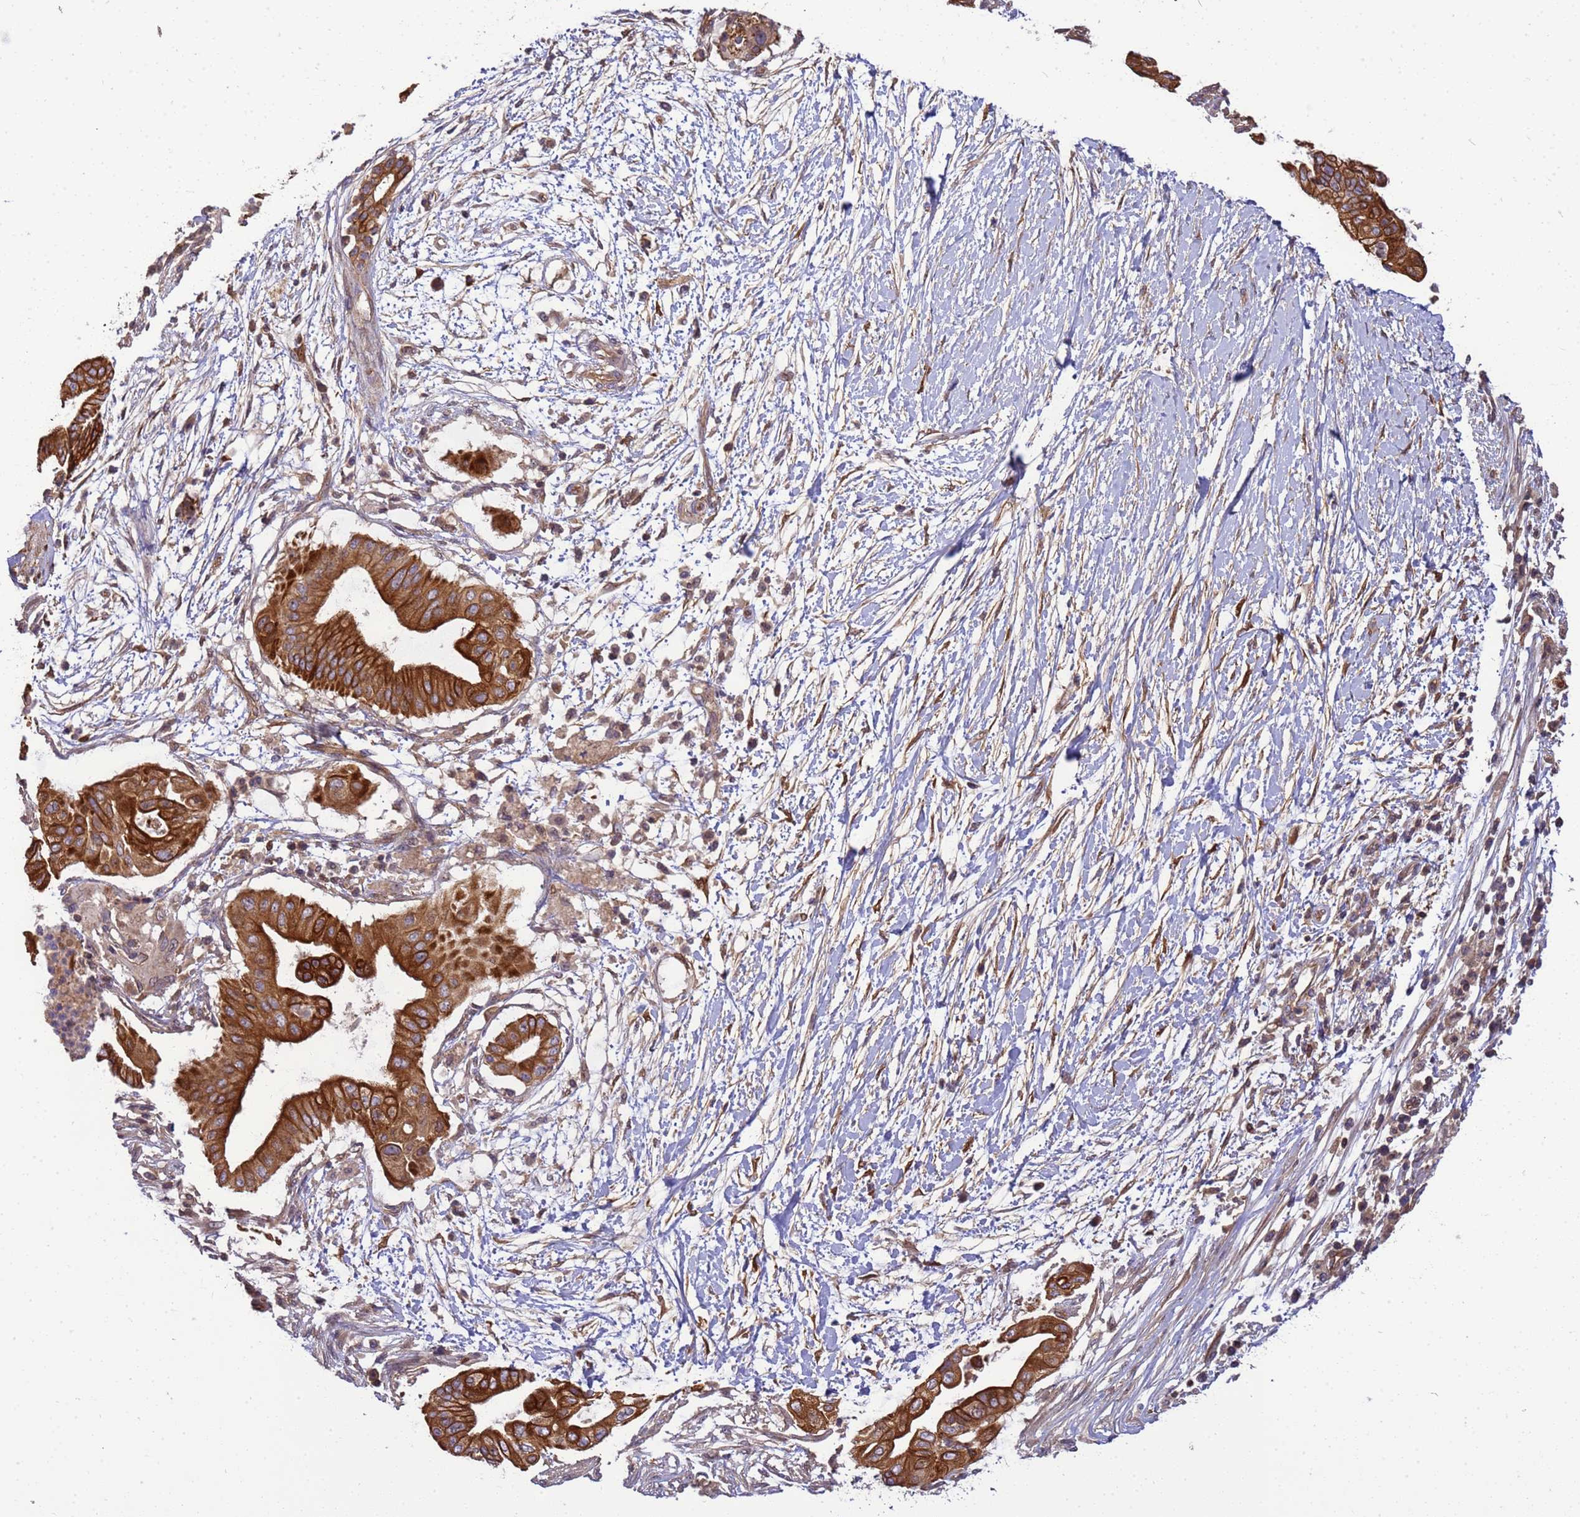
{"staining": {"intensity": "strong", "quantity": ">75%", "location": "cytoplasmic/membranous"}, "tissue": "pancreatic cancer", "cell_type": "Tumor cells", "image_type": "cancer", "snomed": [{"axis": "morphology", "description": "Adenocarcinoma, NOS"}, {"axis": "topography", "description": "Pancreas"}], "caption": "Immunohistochemistry (IHC) photomicrograph of adenocarcinoma (pancreatic) stained for a protein (brown), which shows high levels of strong cytoplasmic/membranous positivity in approximately >75% of tumor cells.", "gene": "SMCO3", "patient": {"sex": "male", "age": 68}}